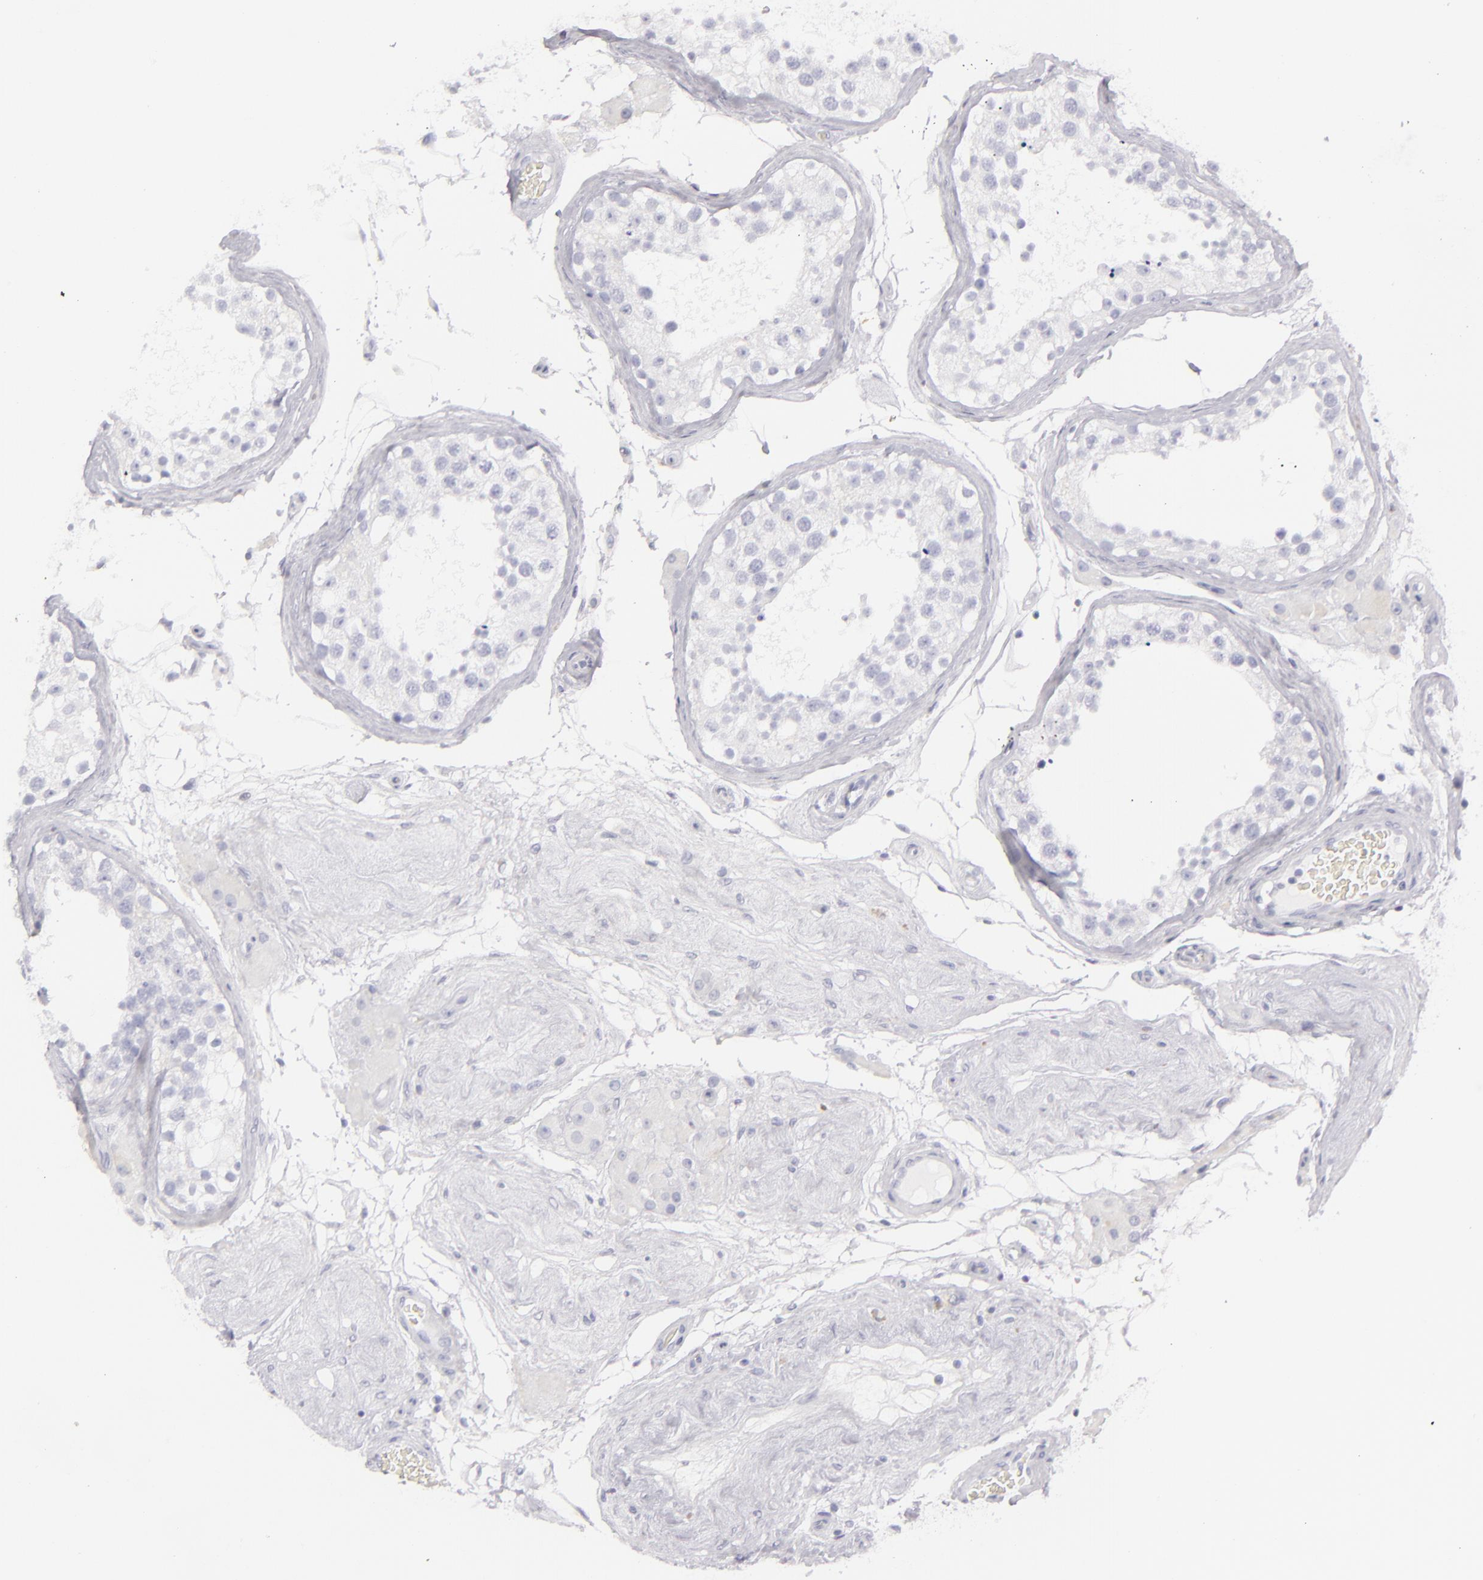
{"staining": {"intensity": "negative", "quantity": "none", "location": "none"}, "tissue": "testis", "cell_type": "Cells in seminiferous ducts", "image_type": "normal", "snomed": [{"axis": "morphology", "description": "Normal tissue, NOS"}, {"axis": "topography", "description": "Testis"}], "caption": "High power microscopy micrograph of an immunohistochemistry (IHC) histopathology image of unremarkable testis, revealing no significant expression in cells in seminiferous ducts. (DAB IHC visualized using brightfield microscopy, high magnification).", "gene": "FLG", "patient": {"sex": "male", "age": 68}}